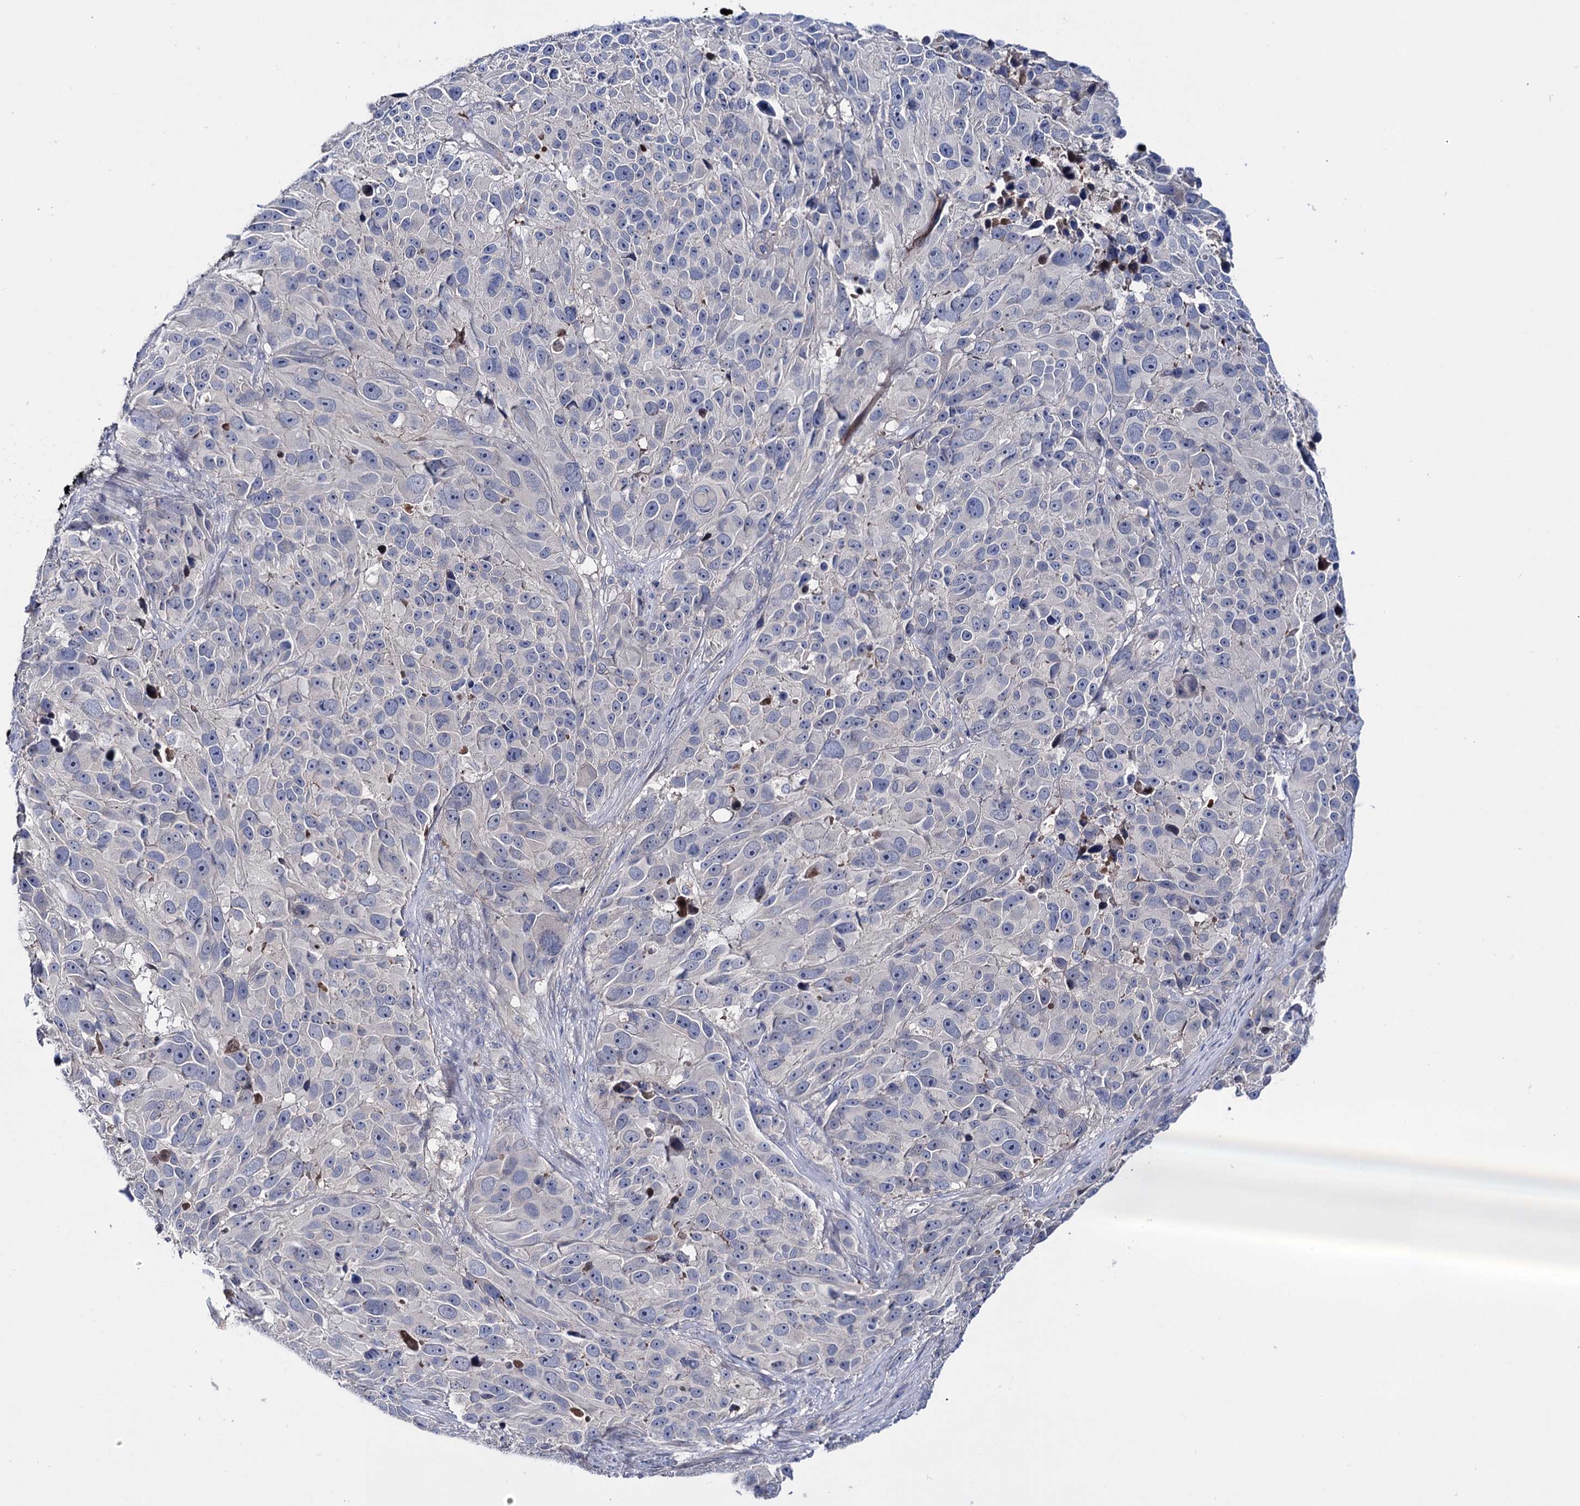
{"staining": {"intensity": "negative", "quantity": "none", "location": "none"}, "tissue": "melanoma", "cell_type": "Tumor cells", "image_type": "cancer", "snomed": [{"axis": "morphology", "description": "Malignant melanoma, NOS"}, {"axis": "topography", "description": "Skin"}], "caption": "This micrograph is of melanoma stained with IHC to label a protein in brown with the nuclei are counter-stained blue. There is no expression in tumor cells.", "gene": "PPP1R32", "patient": {"sex": "male", "age": 84}}